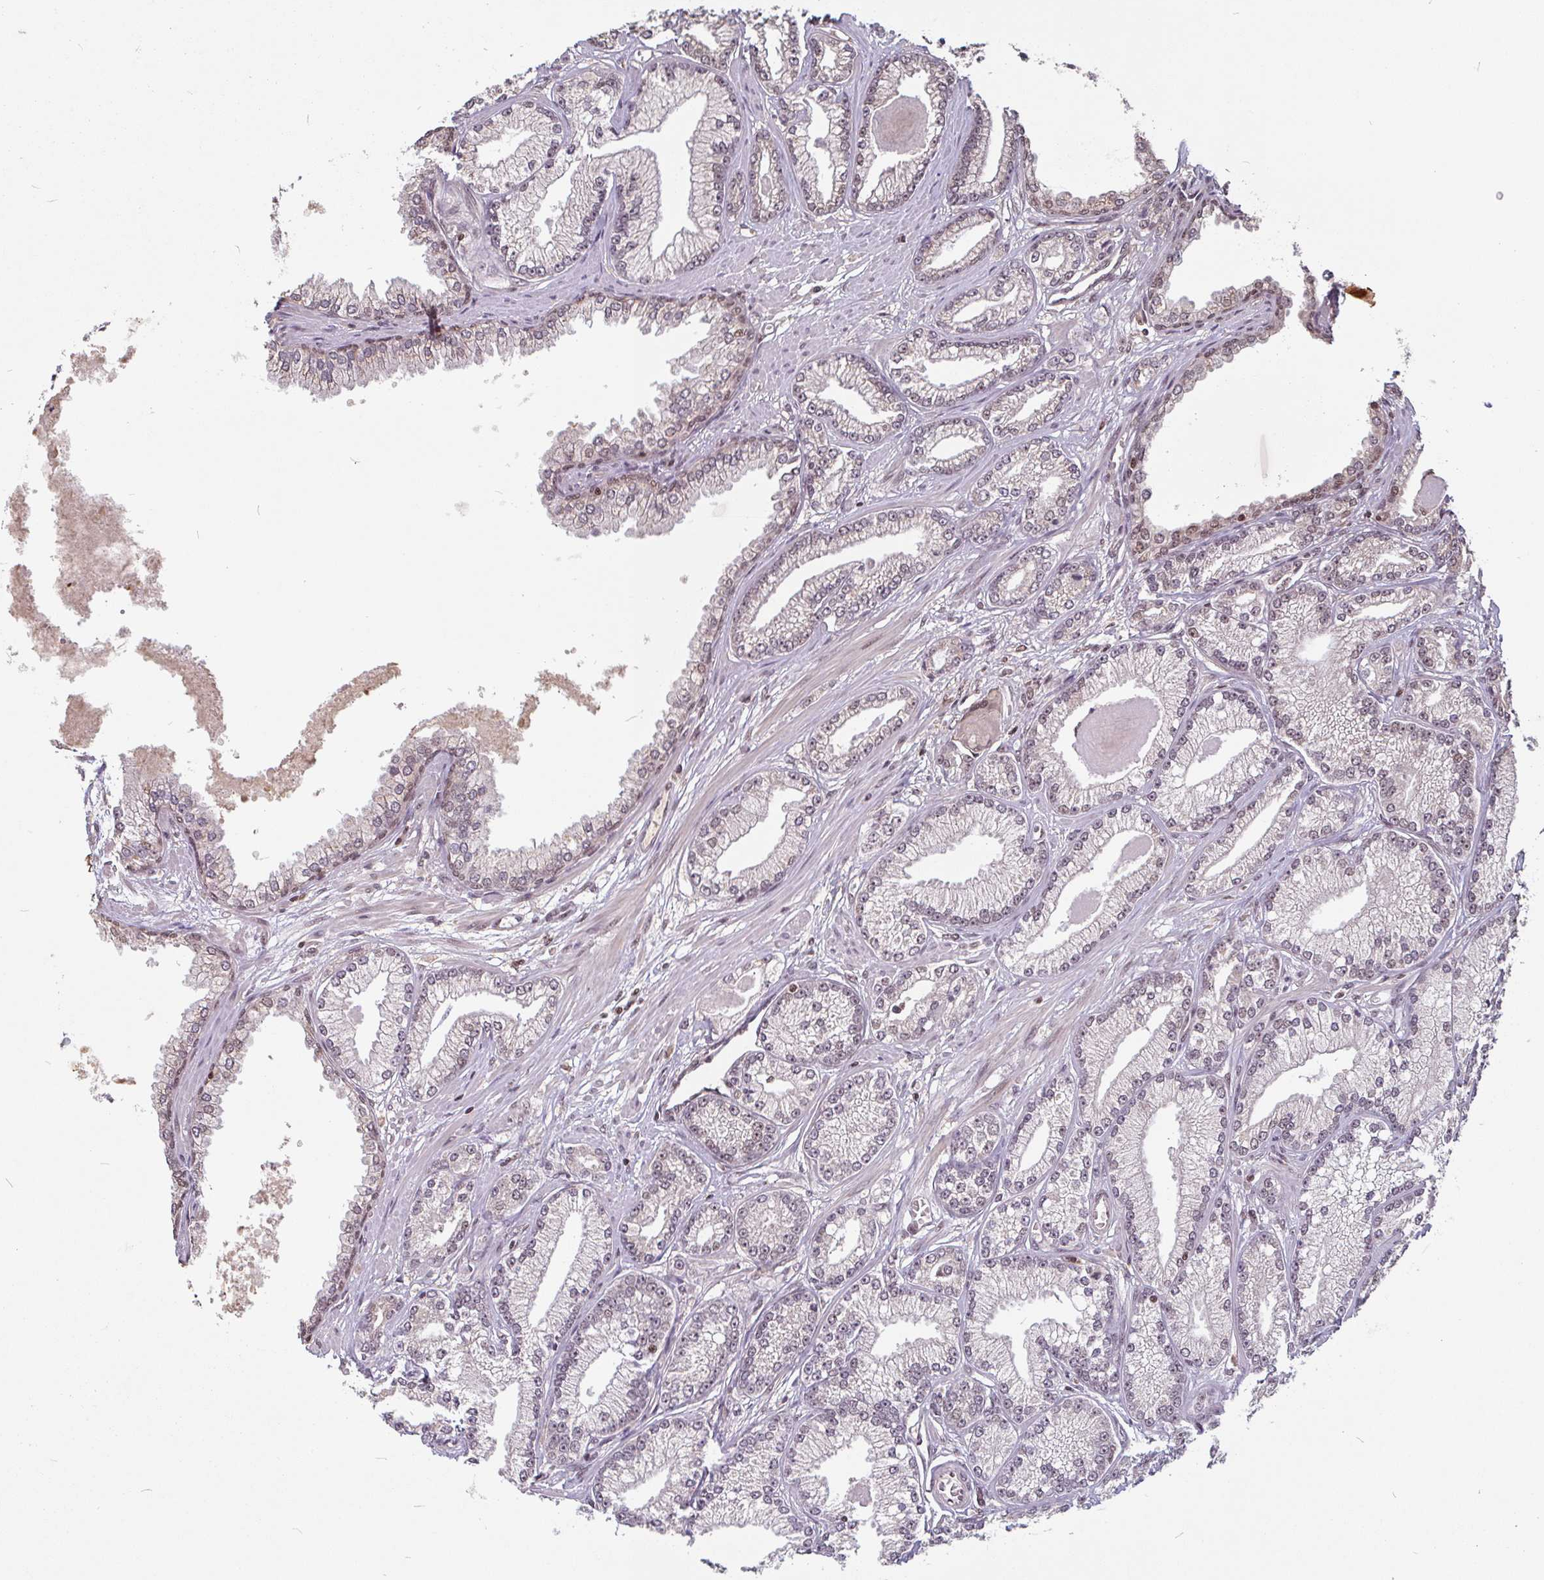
{"staining": {"intensity": "weak", "quantity": ">75%", "location": "nuclear"}, "tissue": "prostate cancer", "cell_type": "Tumor cells", "image_type": "cancer", "snomed": [{"axis": "morphology", "description": "Adenocarcinoma, Low grade"}, {"axis": "topography", "description": "Prostate"}], "caption": "Immunohistochemical staining of human prostate cancer demonstrates weak nuclear protein staining in approximately >75% of tumor cells.", "gene": "DR1", "patient": {"sex": "male", "age": 64}}